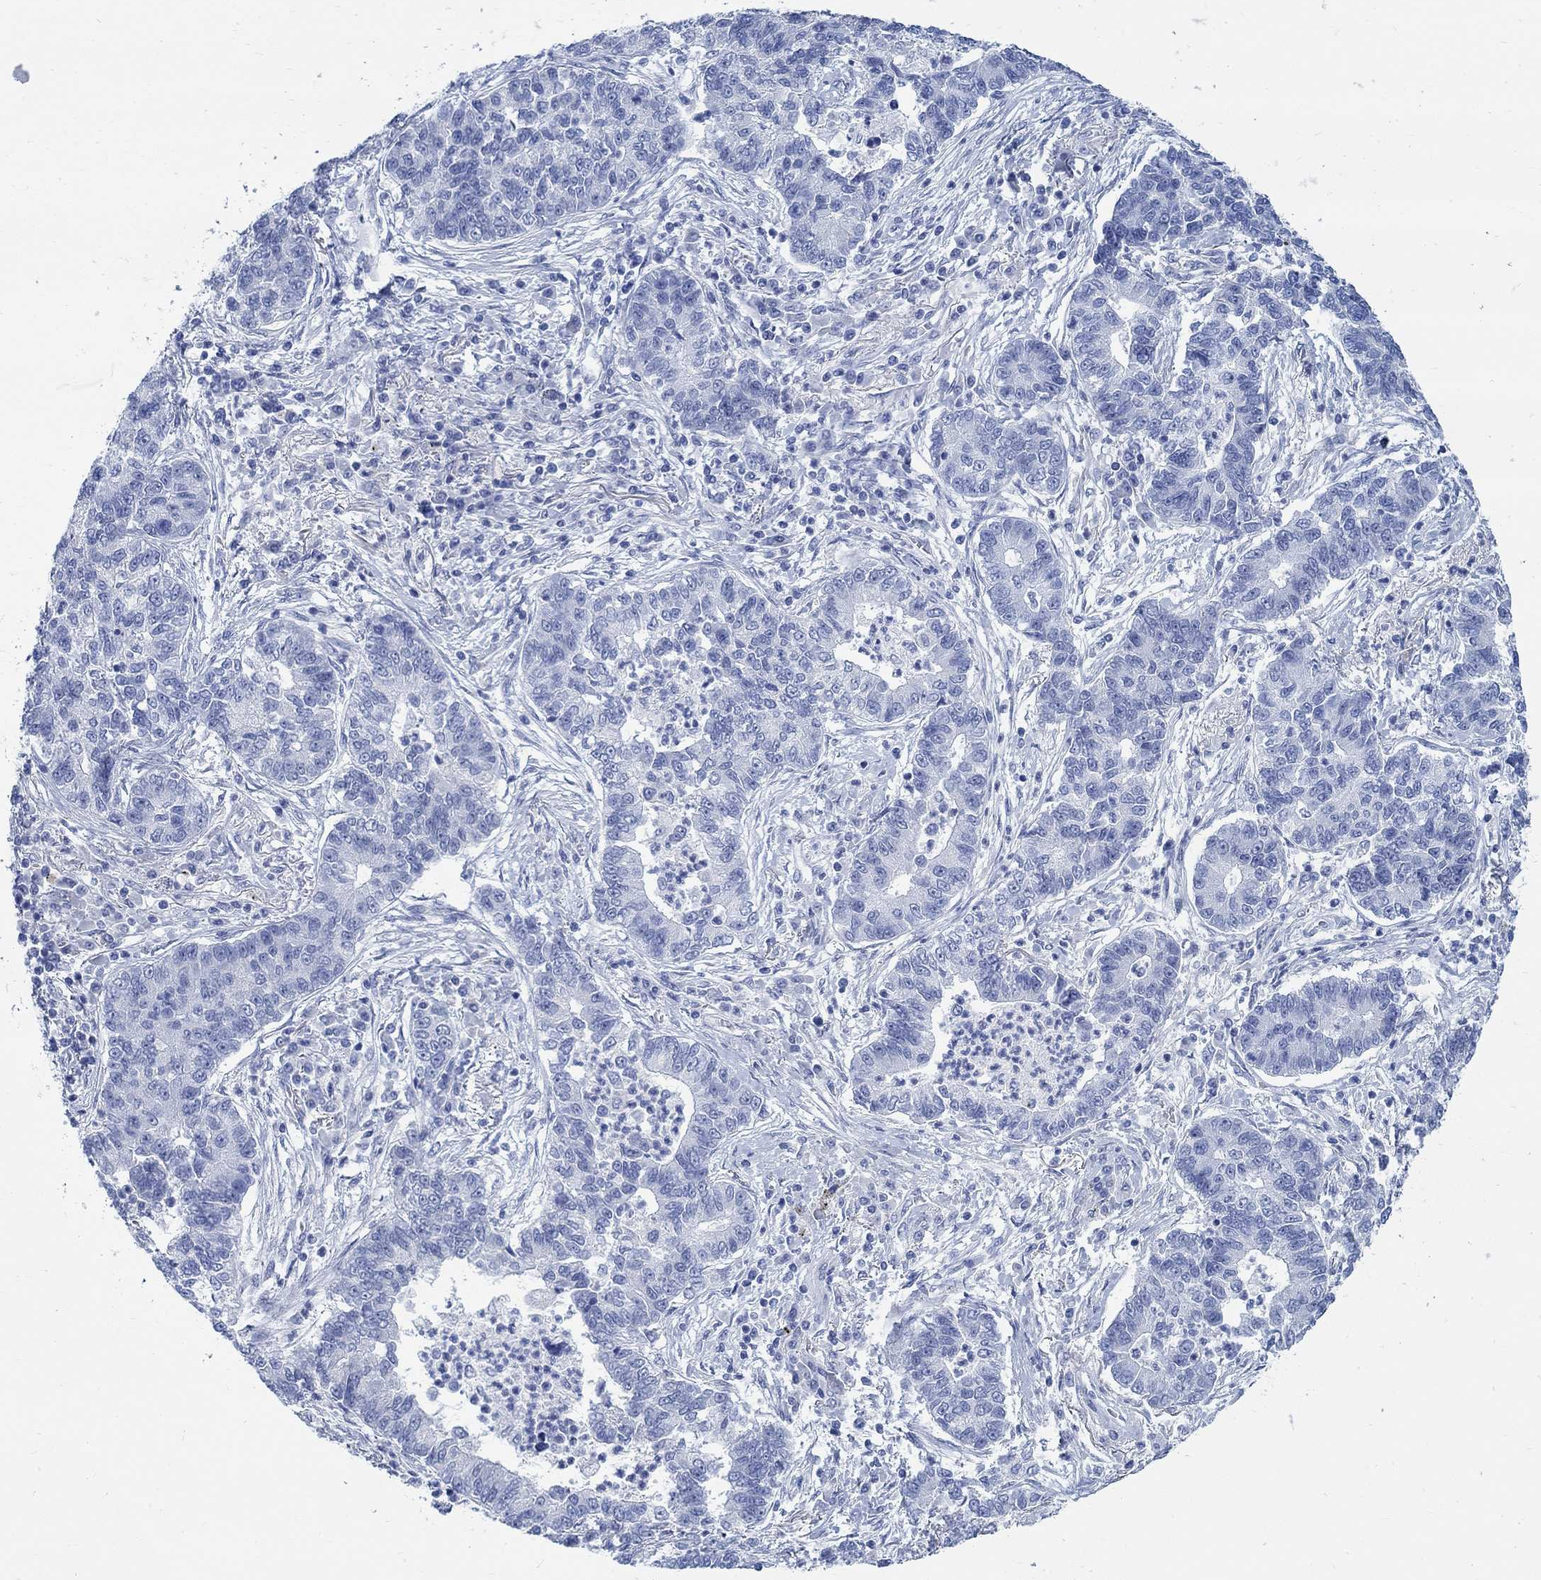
{"staining": {"intensity": "negative", "quantity": "none", "location": "none"}, "tissue": "lung cancer", "cell_type": "Tumor cells", "image_type": "cancer", "snomed": [{"axis": "morphology", "description": "Adenocarcinoma, NOS"}, {"axis": "topography", "description": "Lung"}], "caption": "This is an immunohistochemistry histopathology image of human adenocarcinoma (lung). There is no expression in tumor cells.", "gene": "RBM20", "patient": {"sex": "female", "age": 57}}